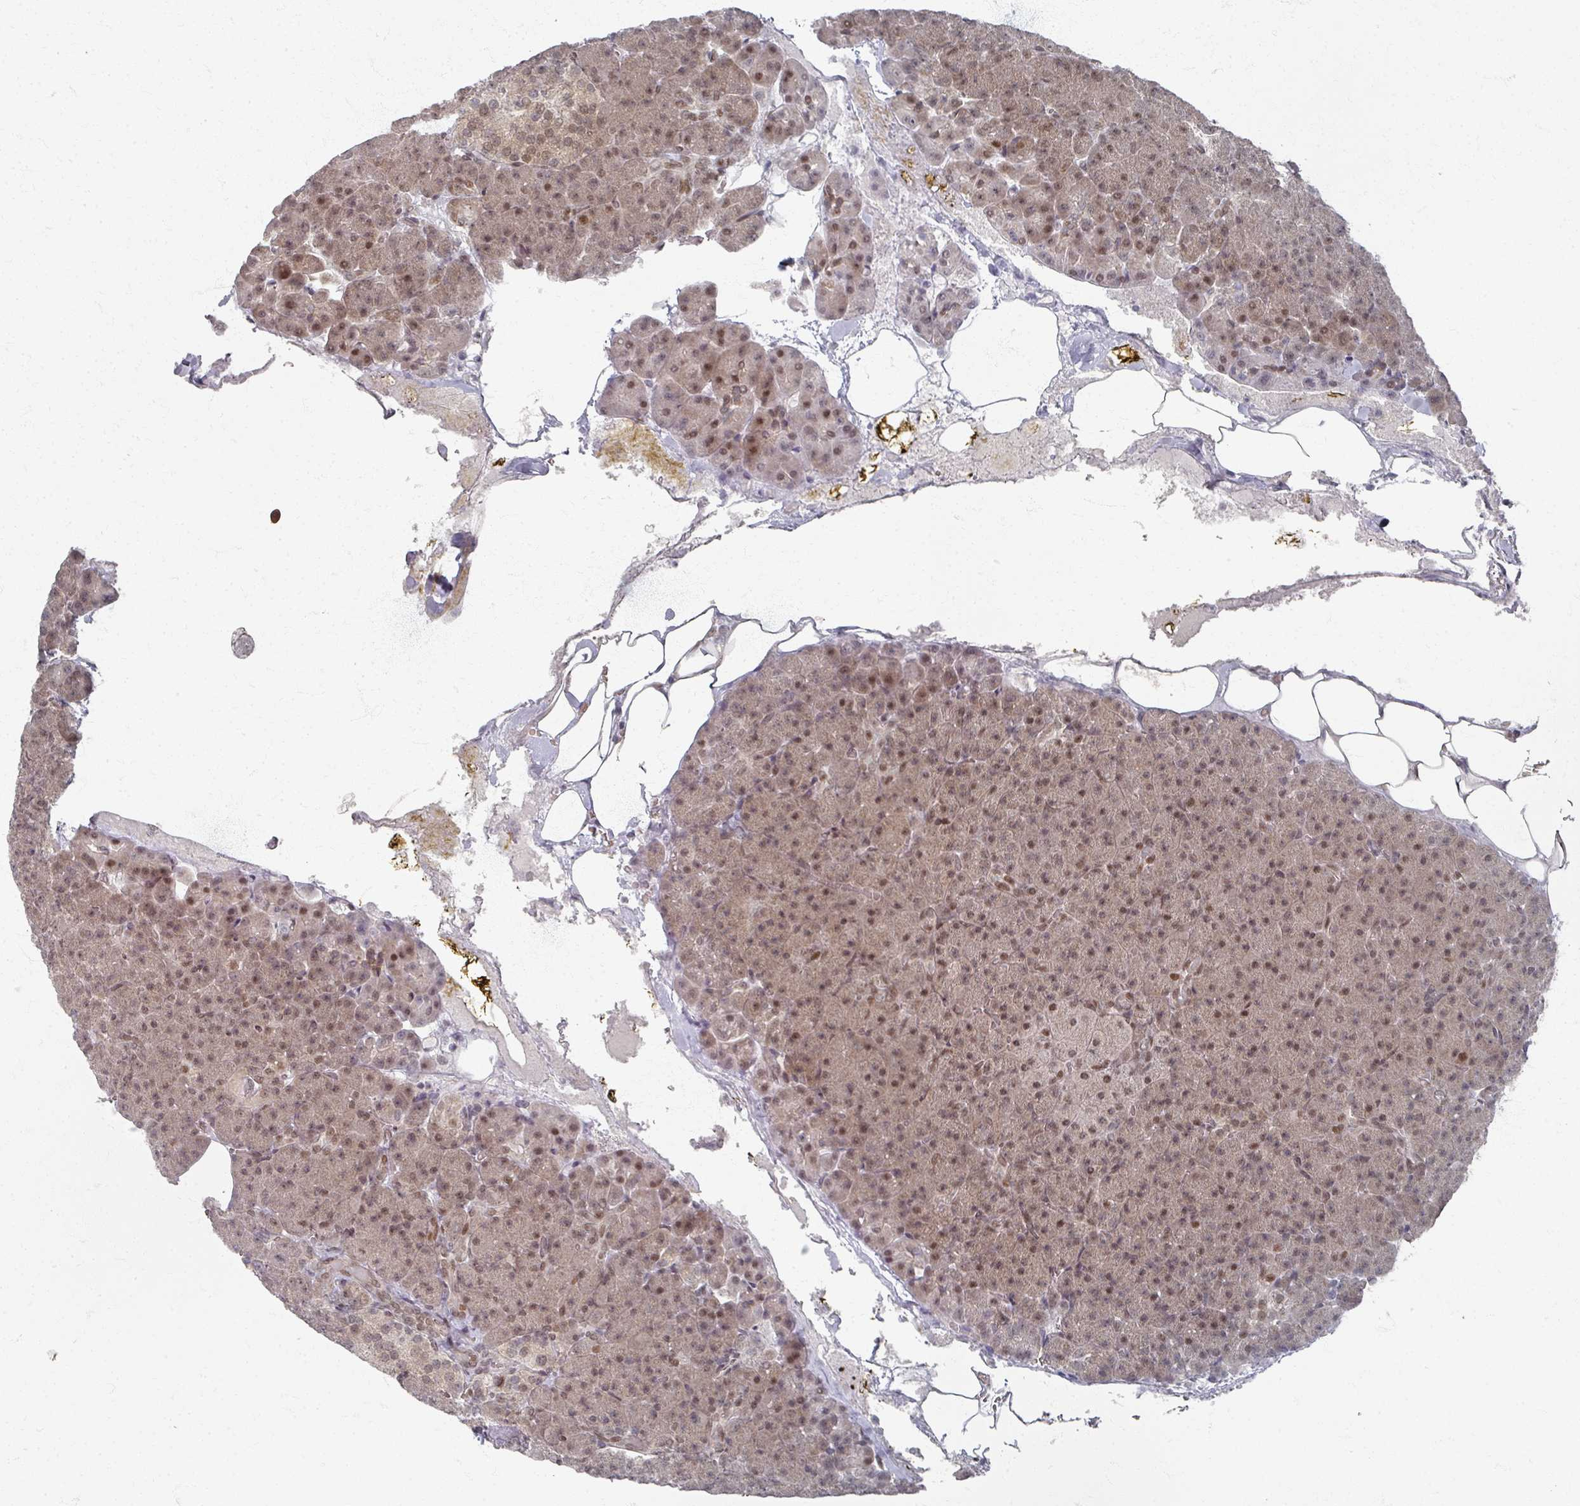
{"staining": {"intensity": "moderate", "quantity": ">75%", "location": "cytoplasmic/membranous,nuclear"}, "tissue": "pancreas", "cell_type": "Exocrine glandular cells", "image_type": "normal", "snomed": [{"axis": "morphology", "description": "Normal tissue, NOS"}, {"axis": "topography", "description": "Pancreas"}], "caption": "Immunohistochemistry of normal pancreas exhibits medium levels of moderate cytoplasmic/membranous,nuclear positivity in approximately >75% of exocrine glandular cells. (DAB = brown stain, brightfield microscopy at high magnification).", "gene": "PSKH1", "patient": {"sex": "female", "age": 74}}